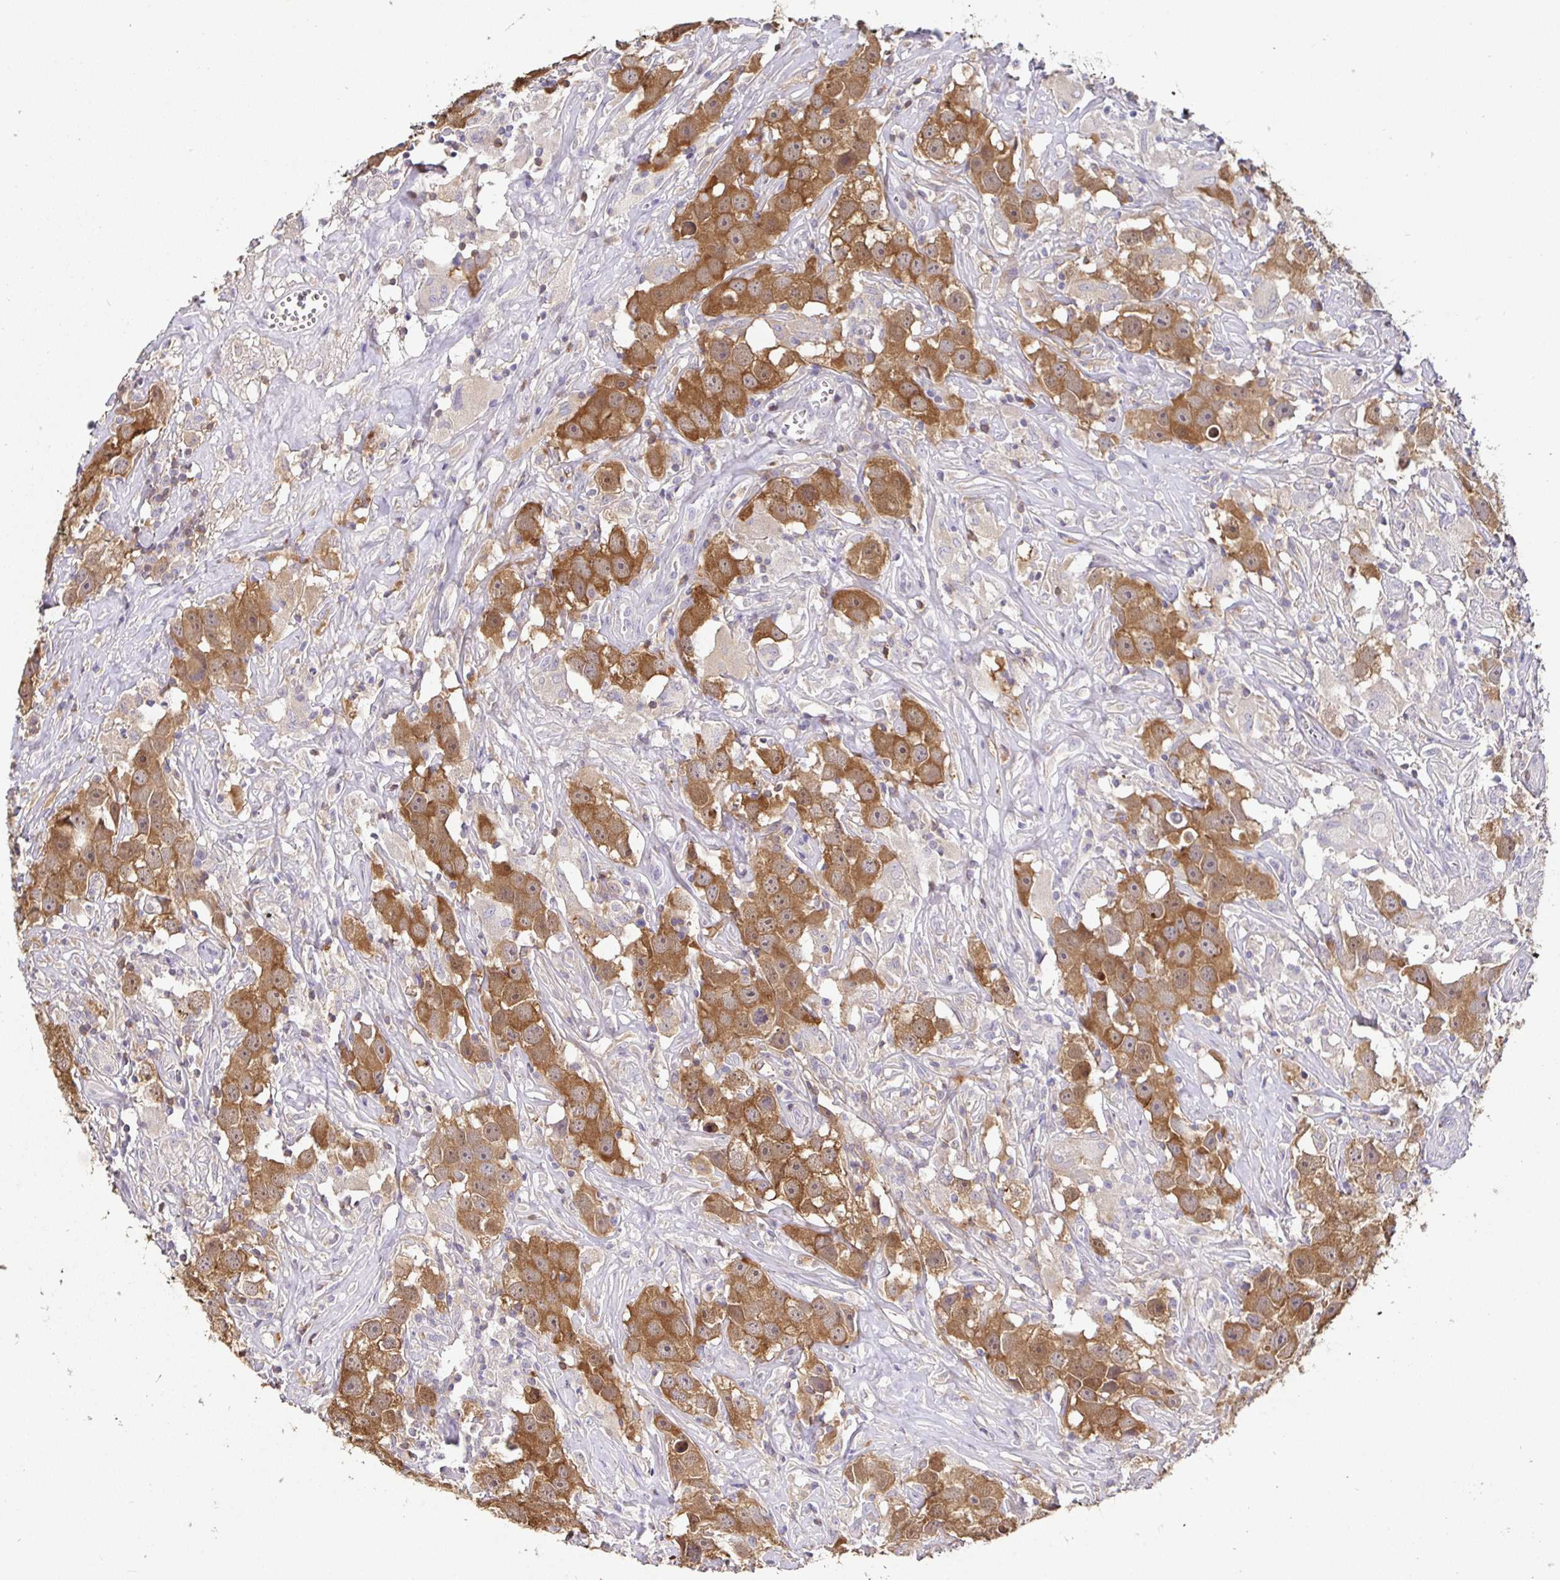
{"staining": {"intensity": "moderate", "quantity": ">75%", "location": "cytoplasmic/membranous"}, "tissue": "testis cancer", "cell_type": "Tumor cells", "image_type": "cancer", "snomed": [{"axis": "morphology", "description": "Seminoma, NOS"}, {"axis": "topography", "description": "Testis"}], "caption": "An immunohistochemistry micrograph of tumor tissue is shown. Protein staining in brown shows moderate cytoplasmic/membranous positivity in testis seminoma within tumor cells.", "gene": "SHISA4", "patient": {"sex": "male", "age": 49}}